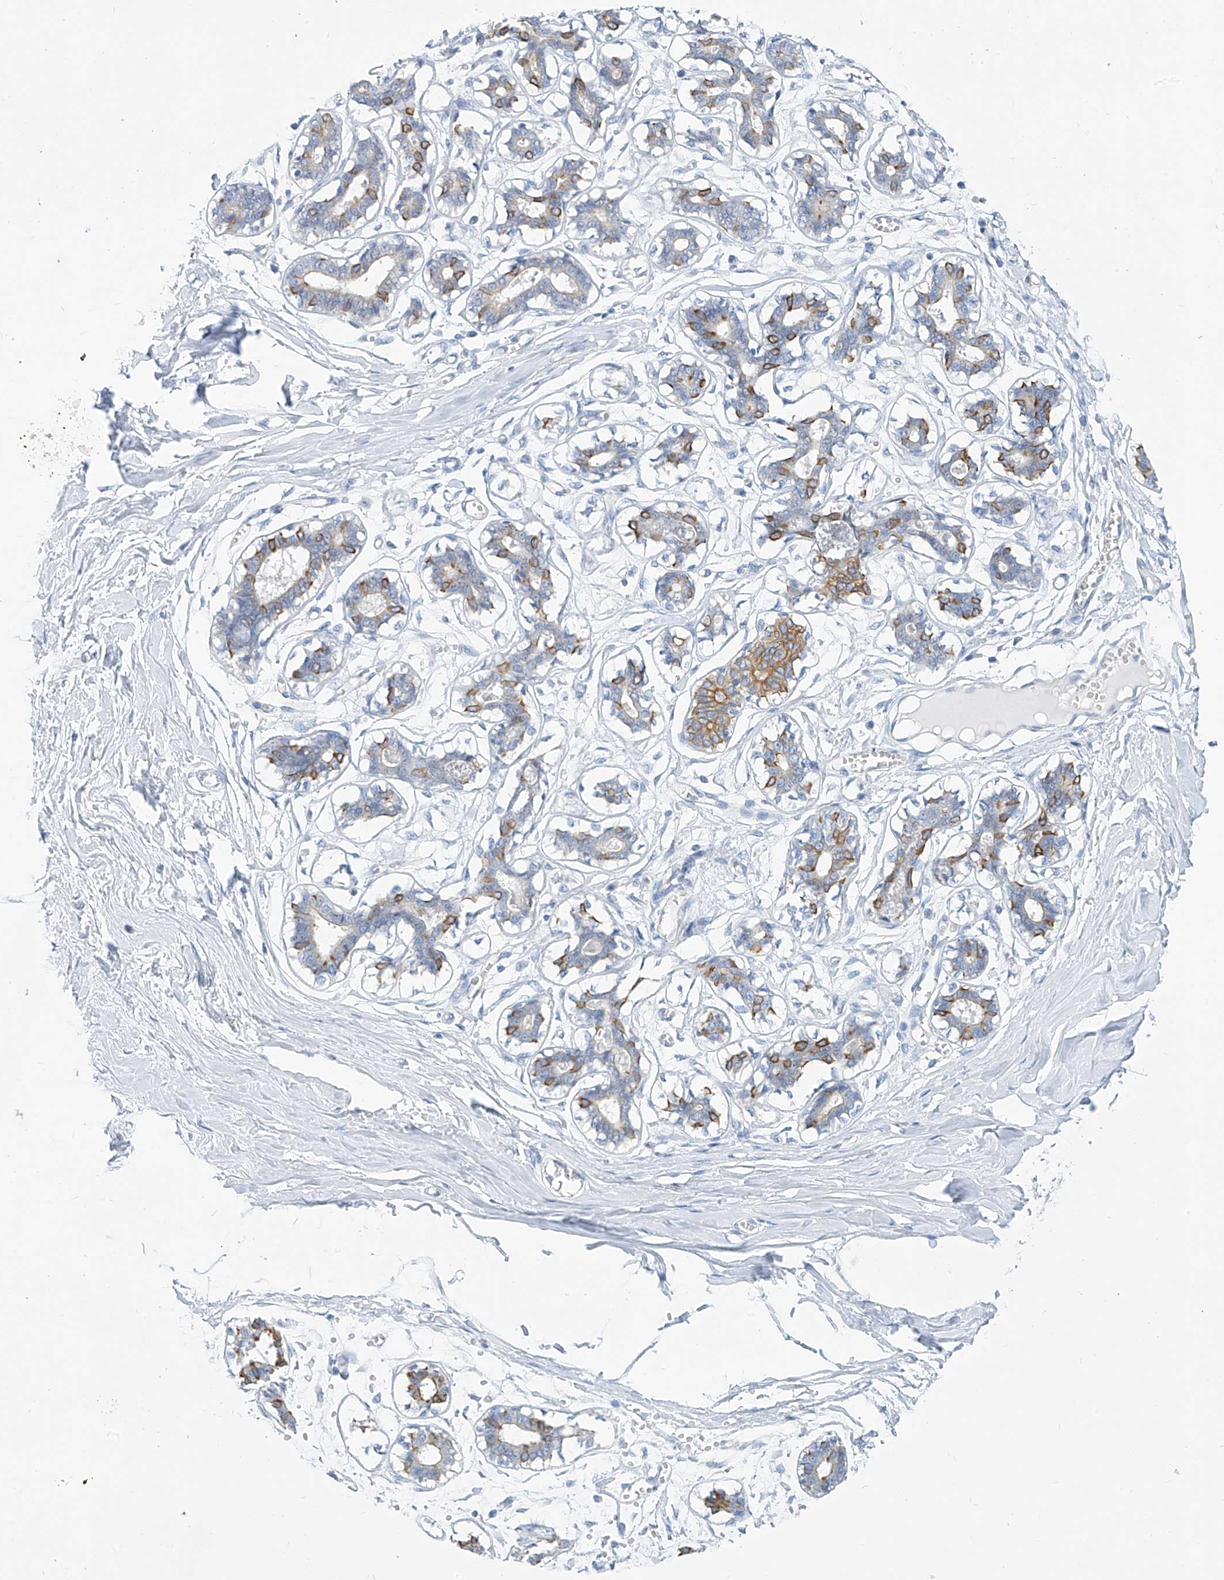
{"staining": {"intensity": "negative", "quantity": "none", "location": "none"}, "tissue": "breast", "cell_type": "Adipocytes", "image_type": "normal", "snomed": [{"axis": "morphology", "description": "Normal tissue, NOS"}, {"axis": "topography", "description": "Breast"}], "caption": "This is an immunohistochemistry (IHC) micrograph of unremarkable human breast. There is no staining in adipocytes.", "gene": "PIK3C2B", "patient": {"sex": "female", "age": 27}}